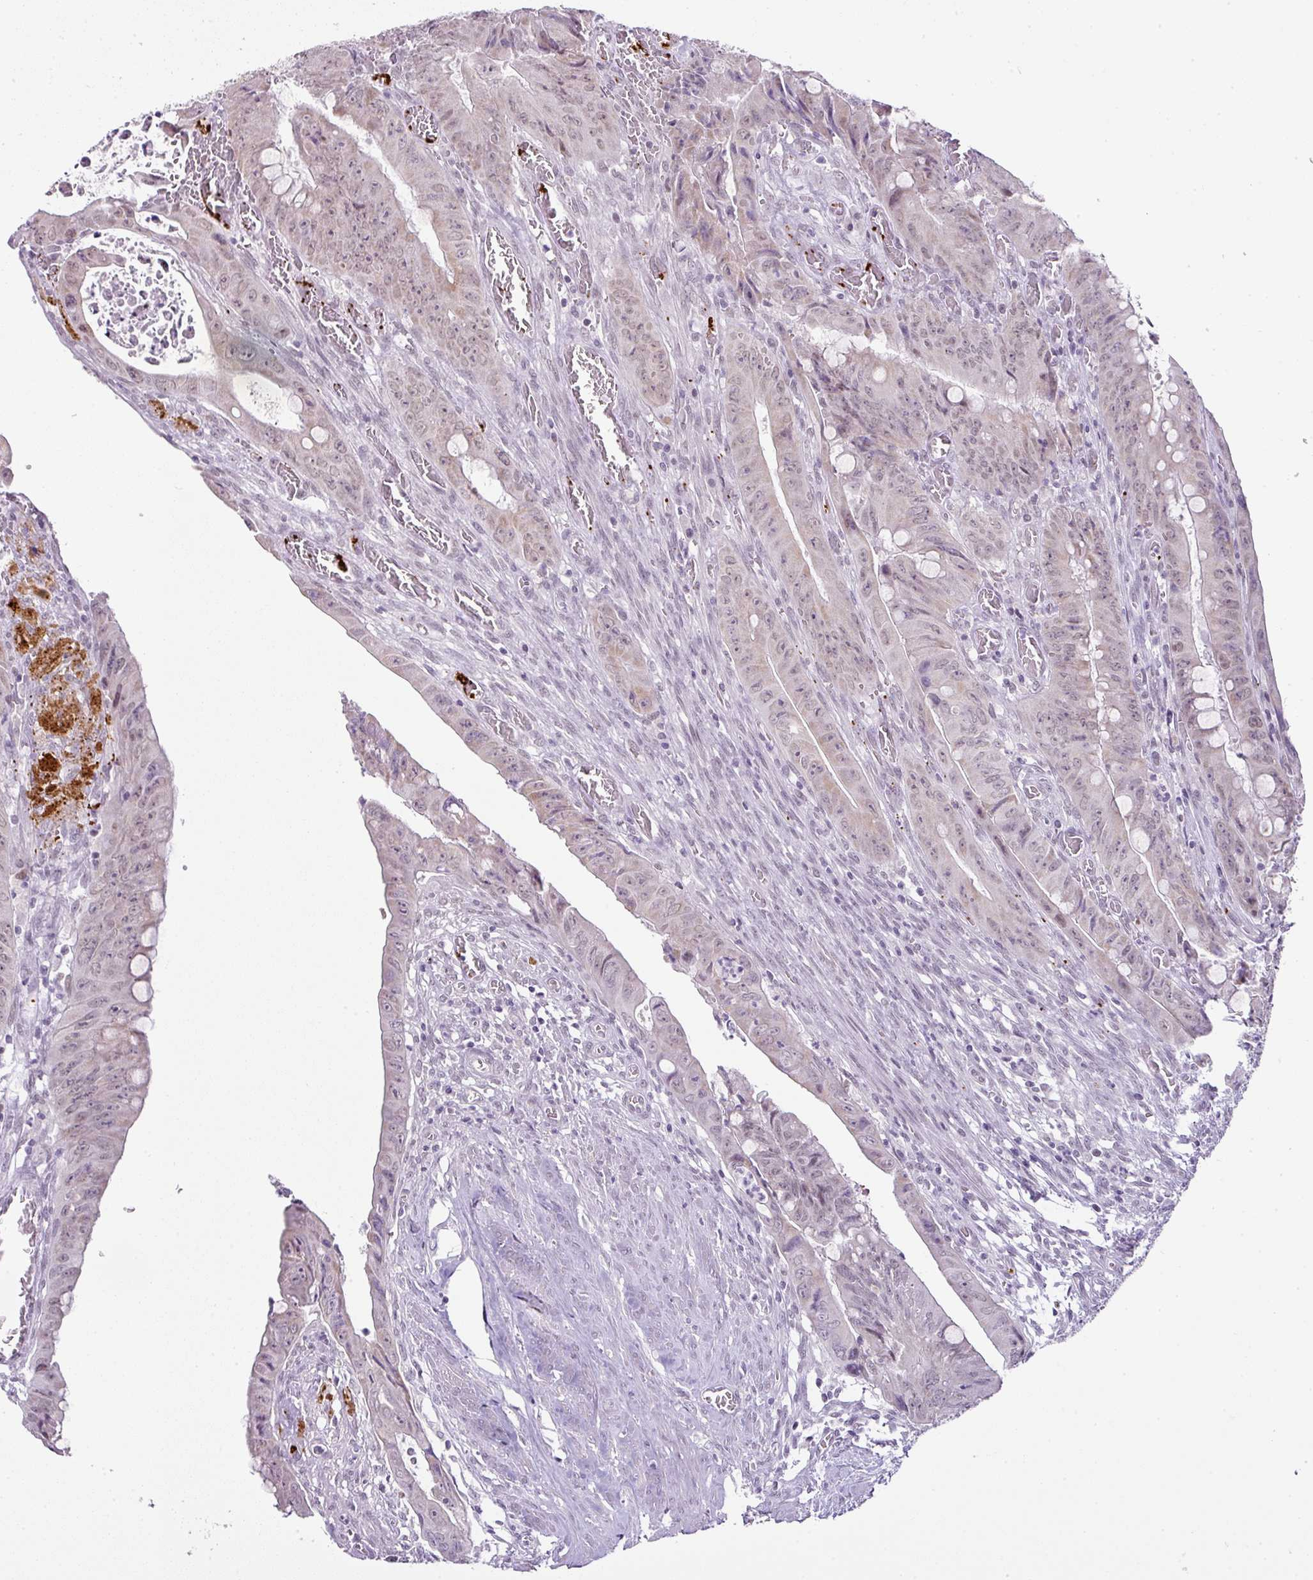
{"staining": {"intensity": "weak", "quantity": ">75%", "location": "nuclear"}, "tissue": "colorectal cancer", "cell_type": "Tumor cells", "image_type": "cancer", "snomed": [{"axis": "morphology", "description": "Adenocarcinoma, NOS"}, {"axis": "topography", "description": "Rectum"}], "caption": "Immunohistochemistry of colorectal cancer reveals low levels of weak nuclear staining in about >75% of tumor cells. Immunohistochemistry stains the protein of interest in brown and the nuclei are stained blue.", "gene": "CMTM5", "patient": {"sex": "male", "age": 78}}